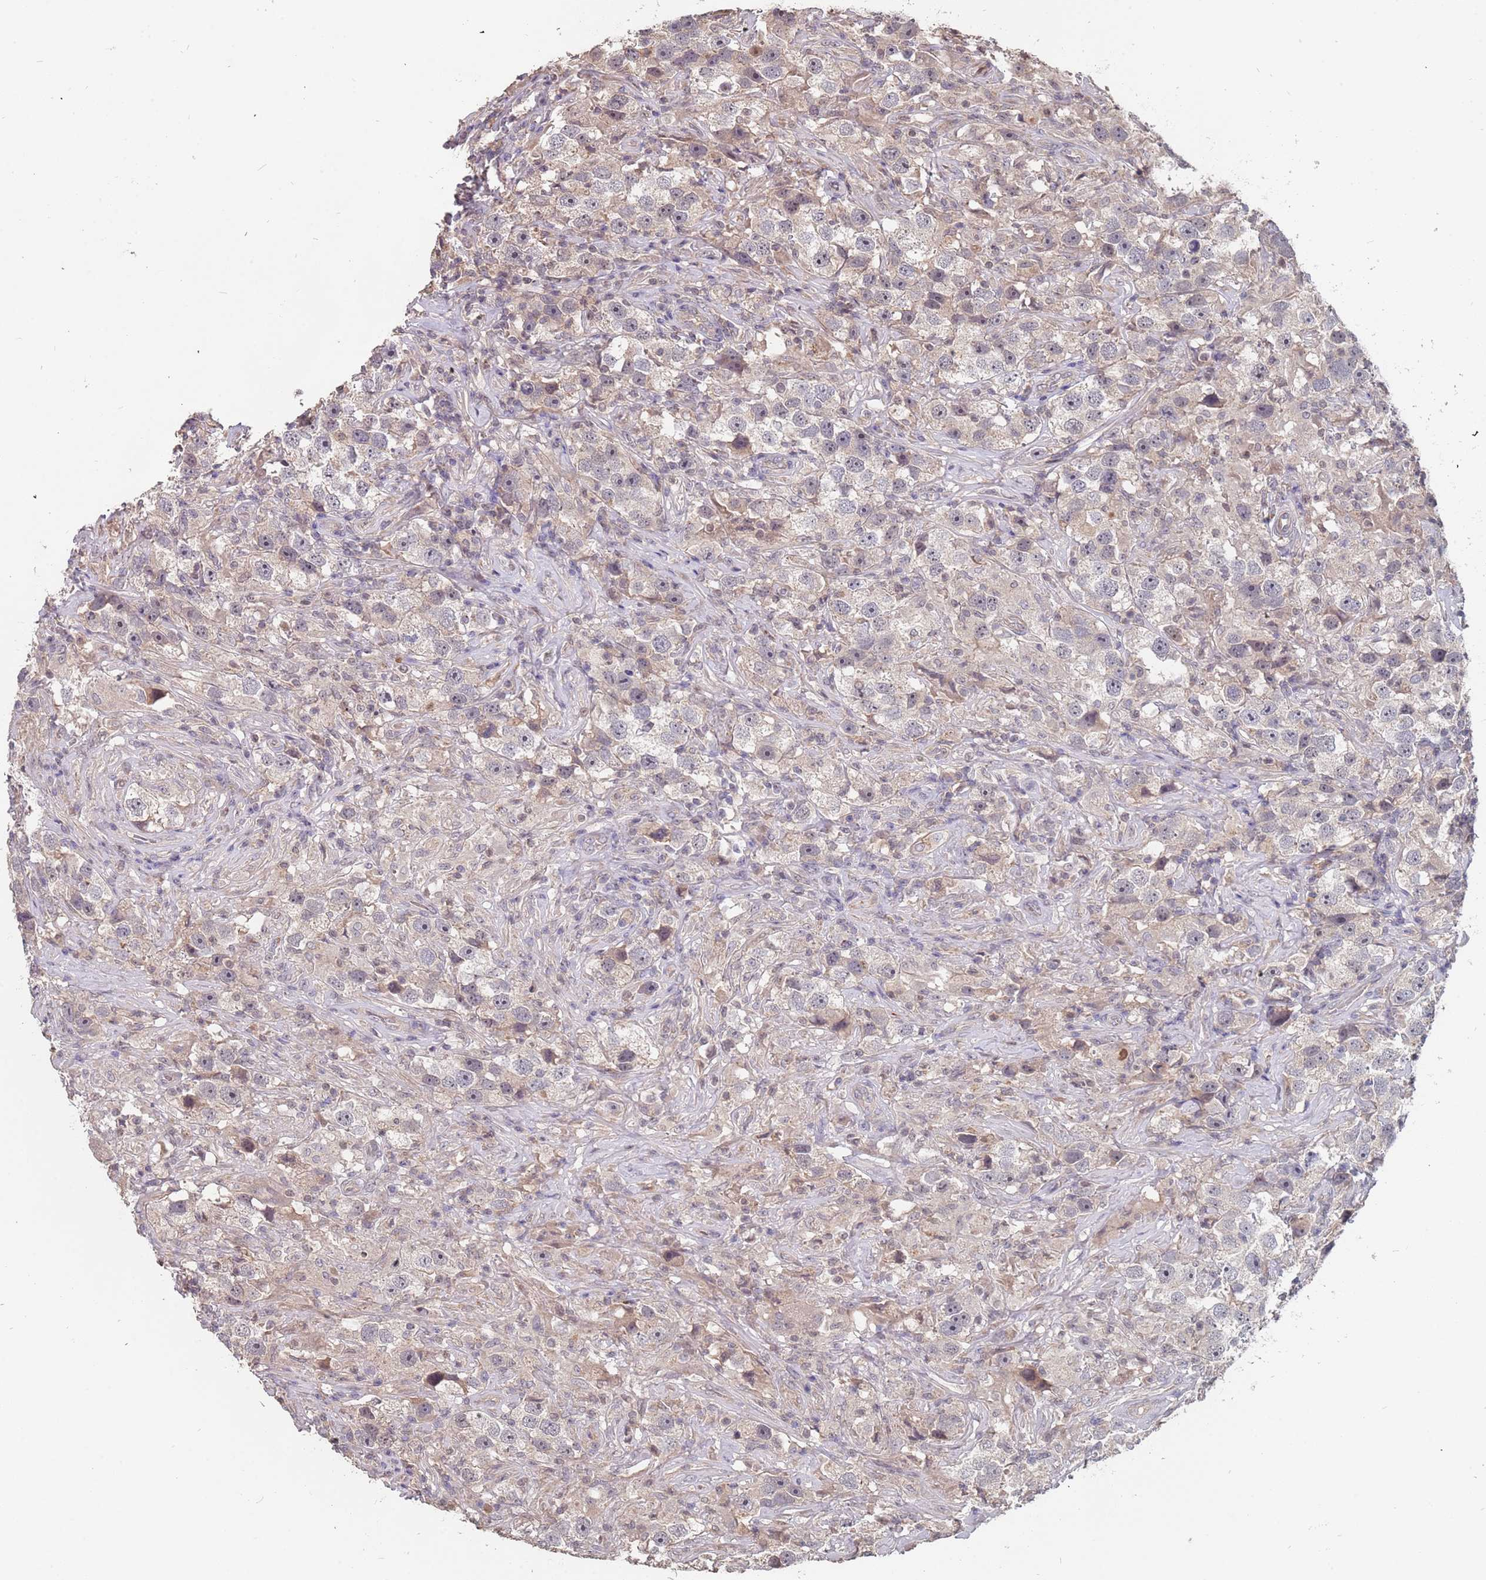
{"staining": {"intensity": "negative", "quantity": "none", "location": "none"}, "tissue": "testis cancer", "cell_type": "Tumor cells", "image_type": "cancer", "snomed": [{"axis": "morphology", "description": "Seminoma, NOS"}, {"axis": "topography", "description": "Testis"}], "caption": "Immunohistochemistry (IHC) micrograph of neoplastic tissue: testis cancer stained with DAB exhibits no significant protein expression in tumor cells. (Stains: DAB immunohistochemistry (IHC) with hematoxylin counter stain, Microscopy: brightfield microscopy at high magnification).", "gene": "TCEANC2", "patient": {"sex": "male", "age": 49}}